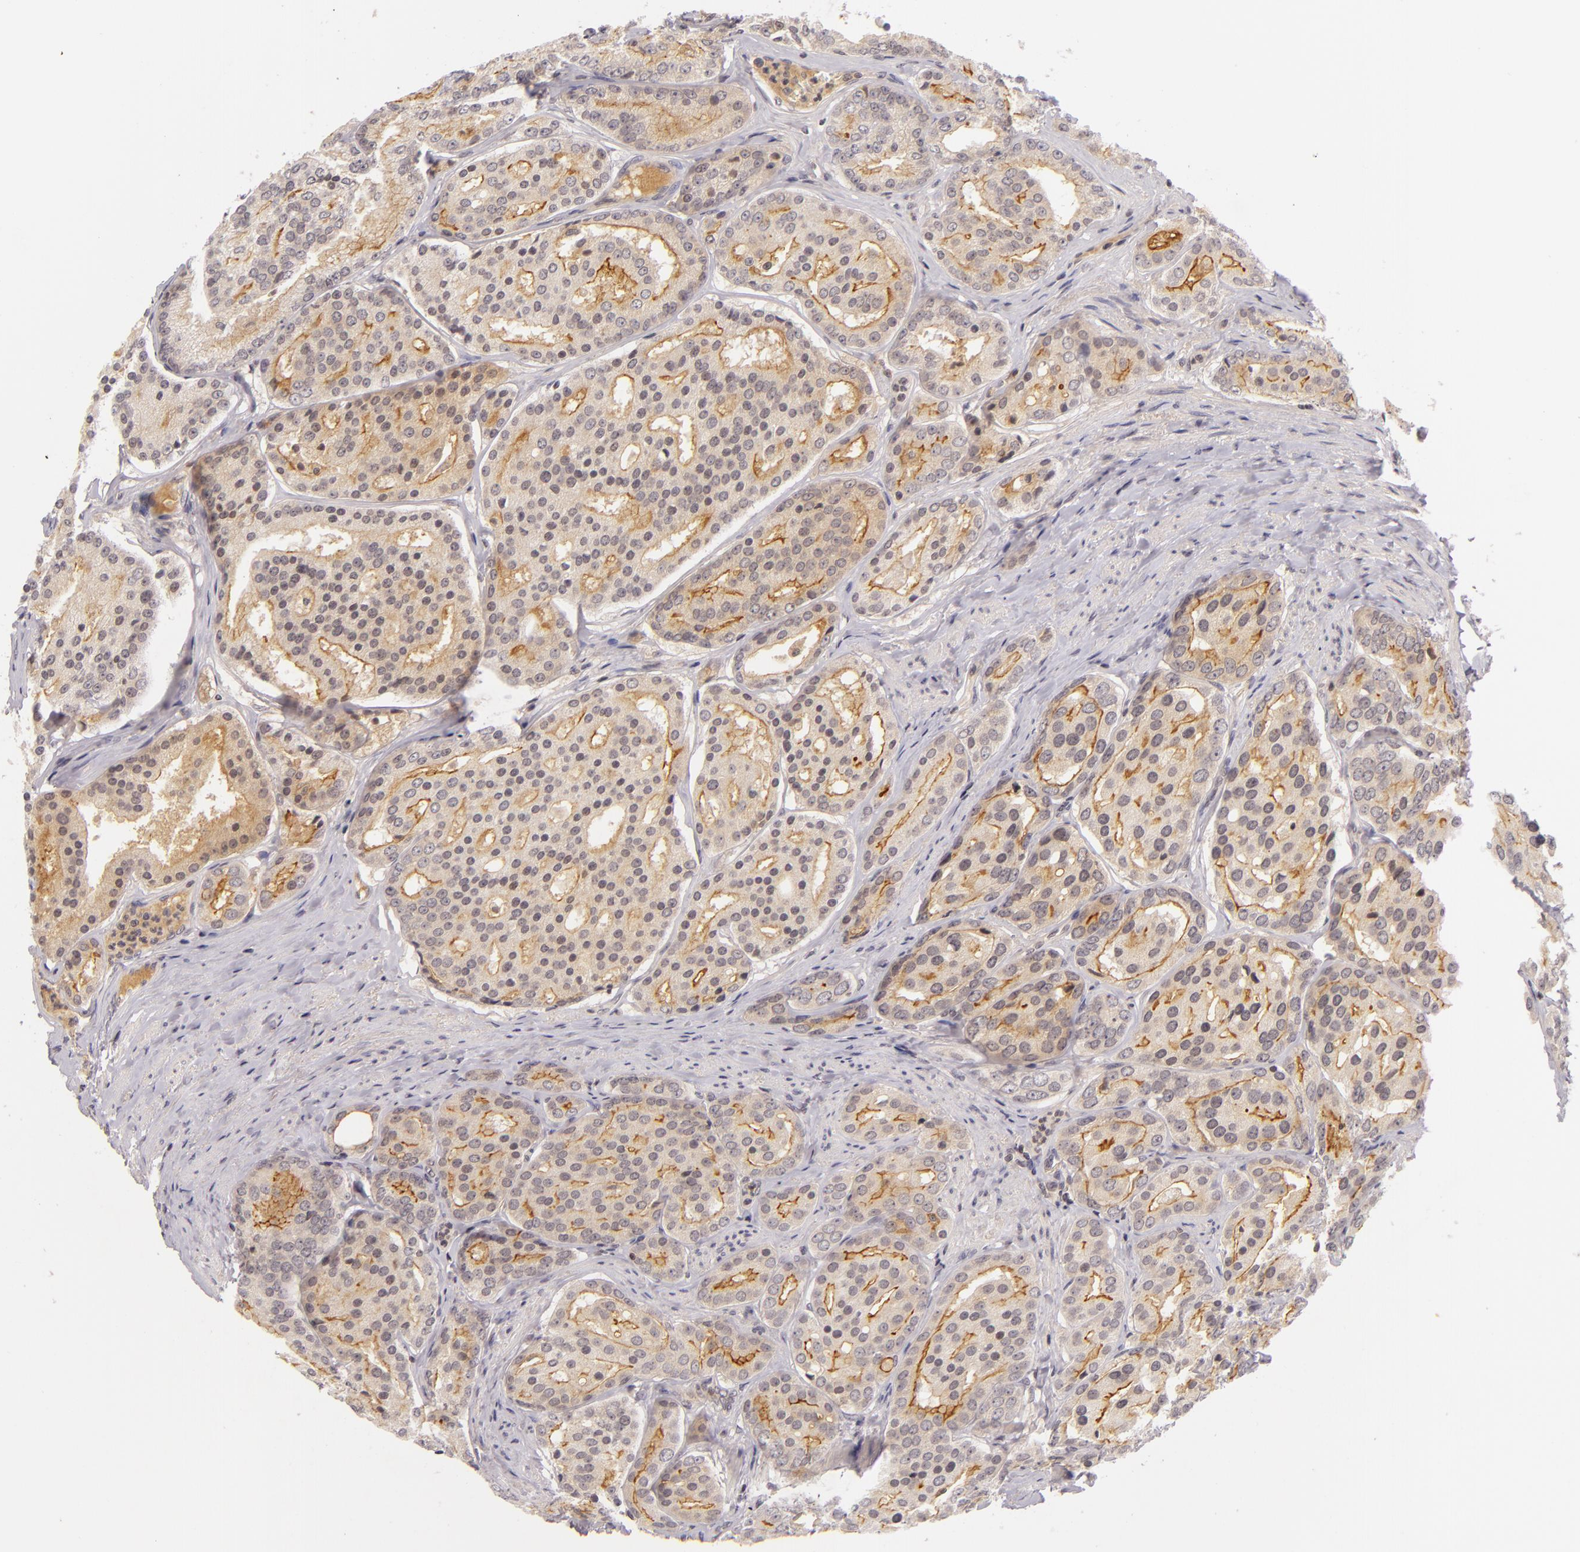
{"staining": {"intensity": "moderate", "quantity": ">75%", "location": "cytoplasmic/membranous"}, "tissue": "prostate cancer", "cell_type": "Tumor cells", "image_type": "cancer", "snomed": [{"axis": "morphology", "description": "Adenocarcinoma, High grade"}, {"axis": "topography", "description": "Prostate"}], "caption": "Protein staining of prostate adenocarcinoma (high-grade) tissue displays moderate cytoplasmic/membranous staining in approximately >75% of tumor cells.", "gene": "CASP8", "patient": {"sex": "male", "age": 64}}